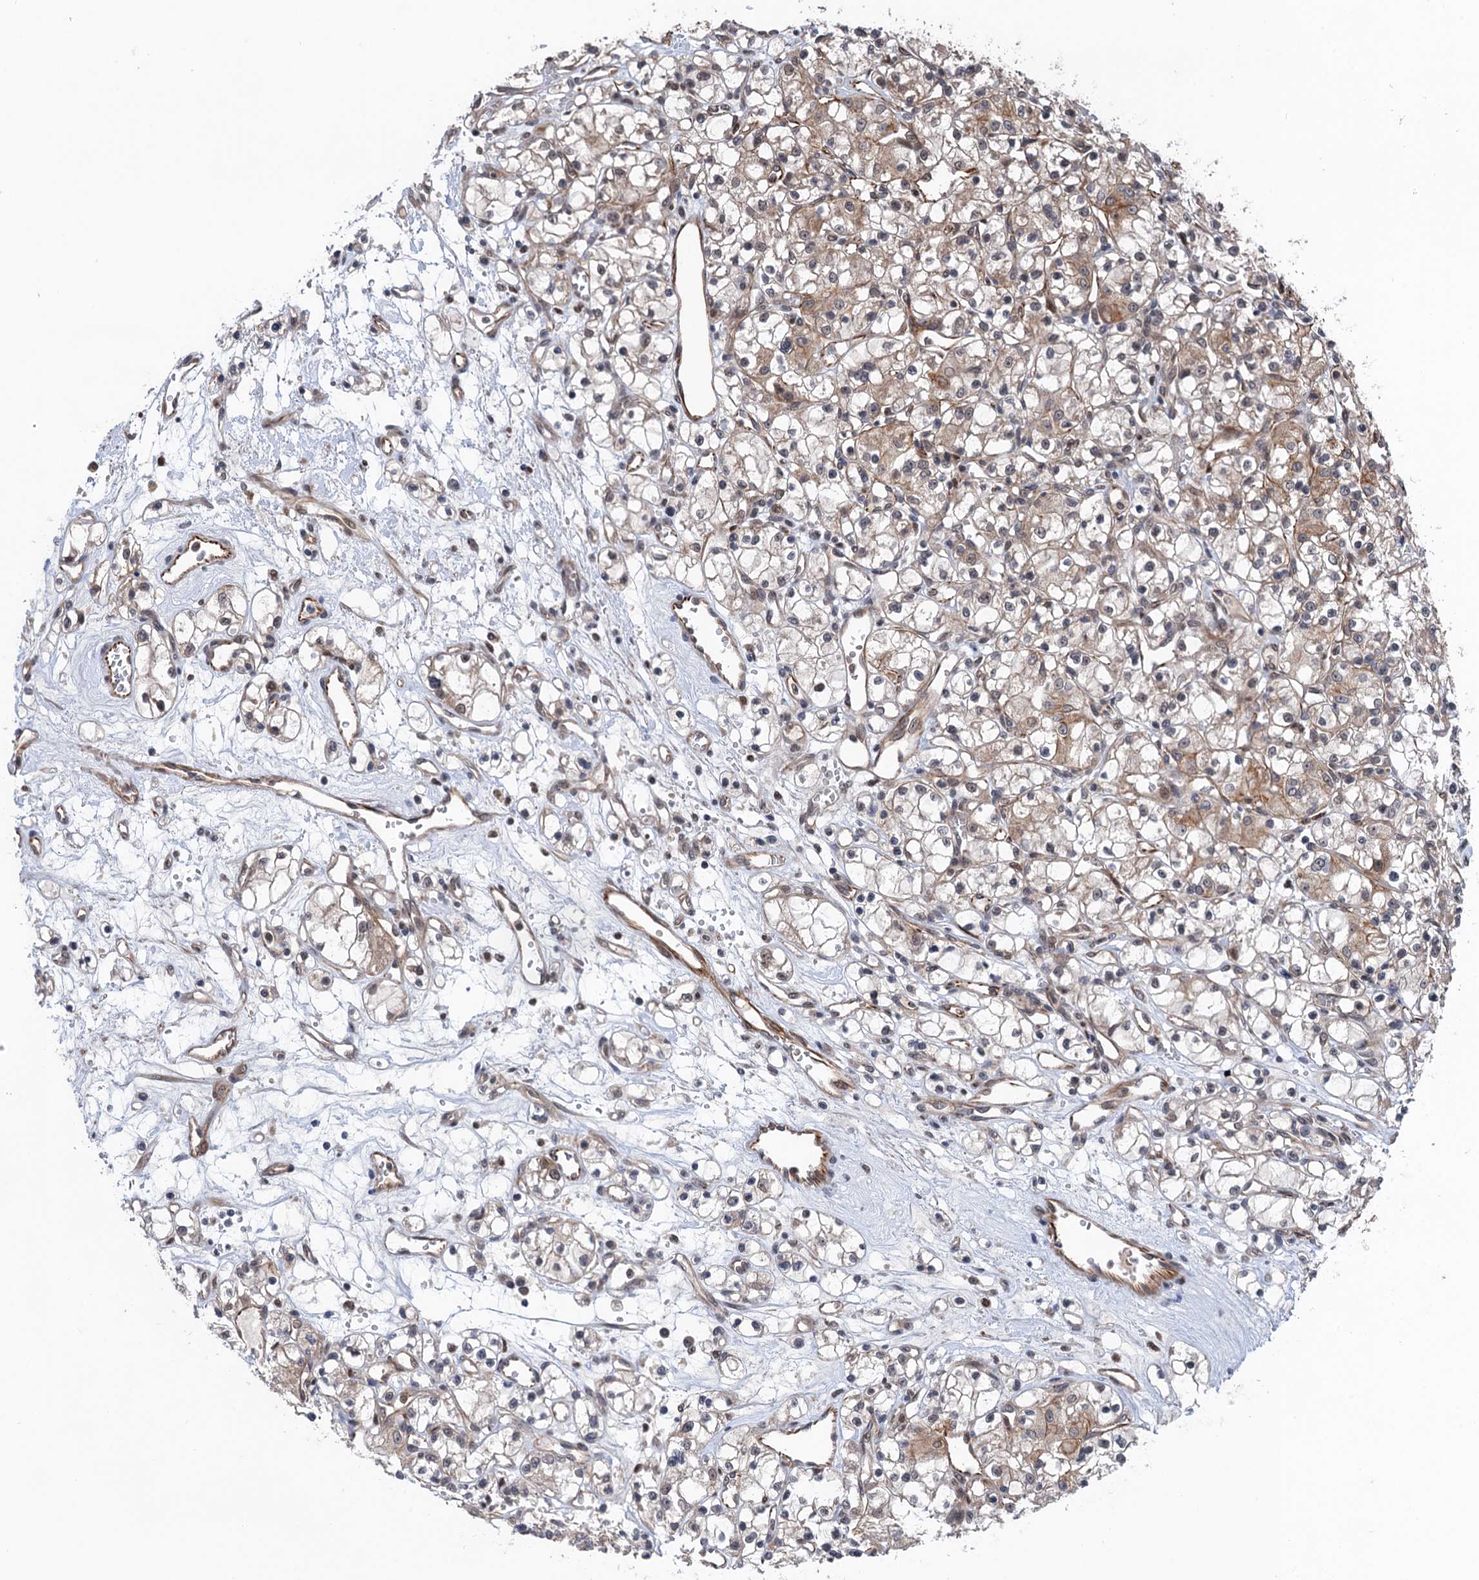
{"staining": {"intensity": "moderate", "quantity": "<25%", "location": "cytoplasmic/membranous"}, "tissue": "renal cancer", "cell_type": "Tumor cells", "image_type": "cancer", "snomed": [{"axis": "morphology", "description": "Adenocarcinoma, NOS"}, {"axis": "topography", "description": "Kidney"}], "caption": "Immunohistochemistry (IHC) micrograph of human adenocarcinoma (renal) stained for a protein (brown), which exhibits low levels of moderate cytoplasmic/membranous expression in approximately <25% of tumor cells.", "gene": "TTC31", "patient": {"sex": "female", "age": 59}}